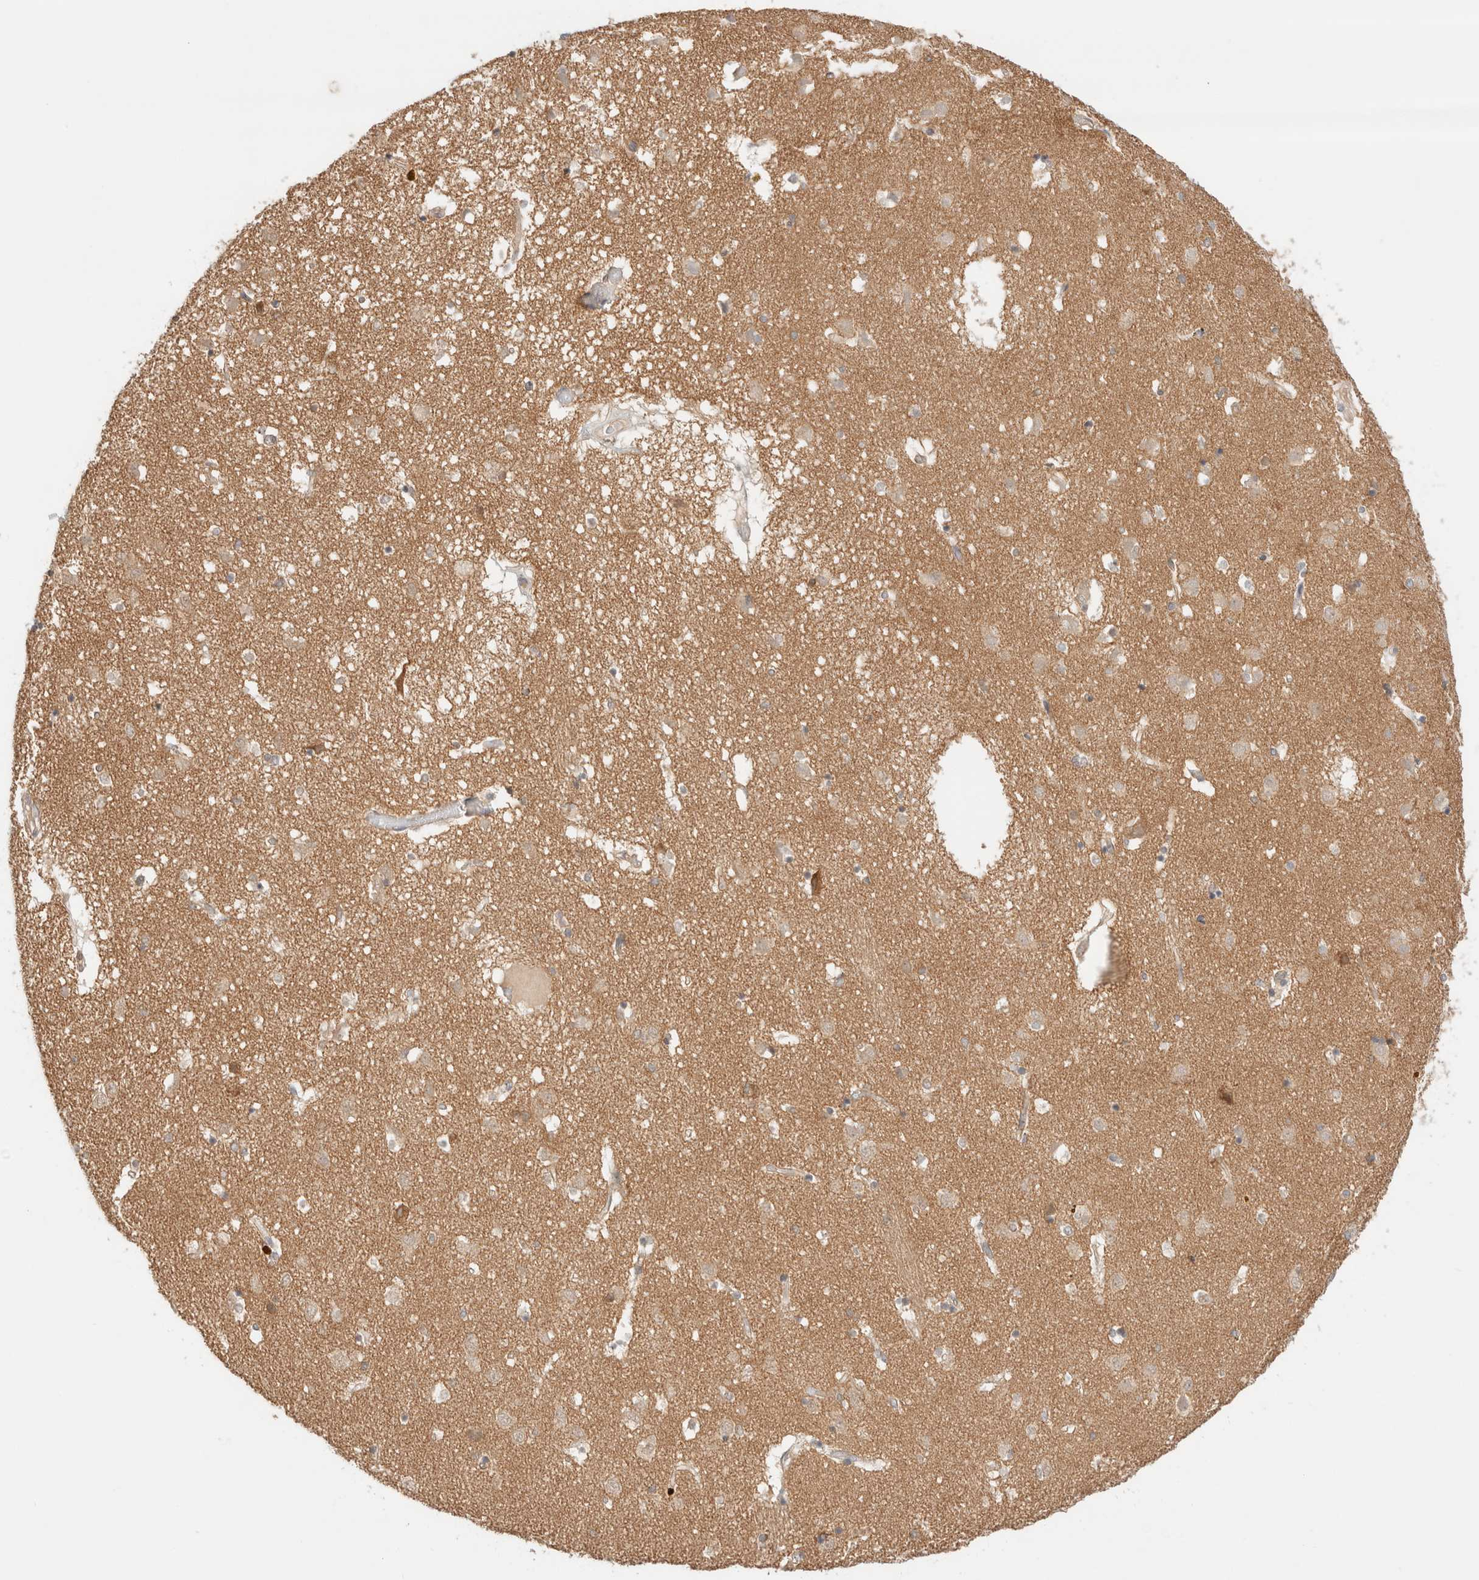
{"staining": {"intensity": "moderate", "quantity": "<25%", "location": "cytoplasmic/membranous"}, "tissue": "caudate", "cell_type": "Glial cells", "image_type": "normal", "snomed": [{"axis": "morphology", "description": "Normal tissue, NOS"}, {"axis": "topography", "description": "Lateral ventricle wall"}], "caption": "A high-resolution histopathology image shows immunohistochemistry staining of benign caudate, which exhibits moderate cytoplasmic/membranous expression in about <25% of glial cells.", "gene": "MARK3", "patient": {"sex": "male", "age": 70}}